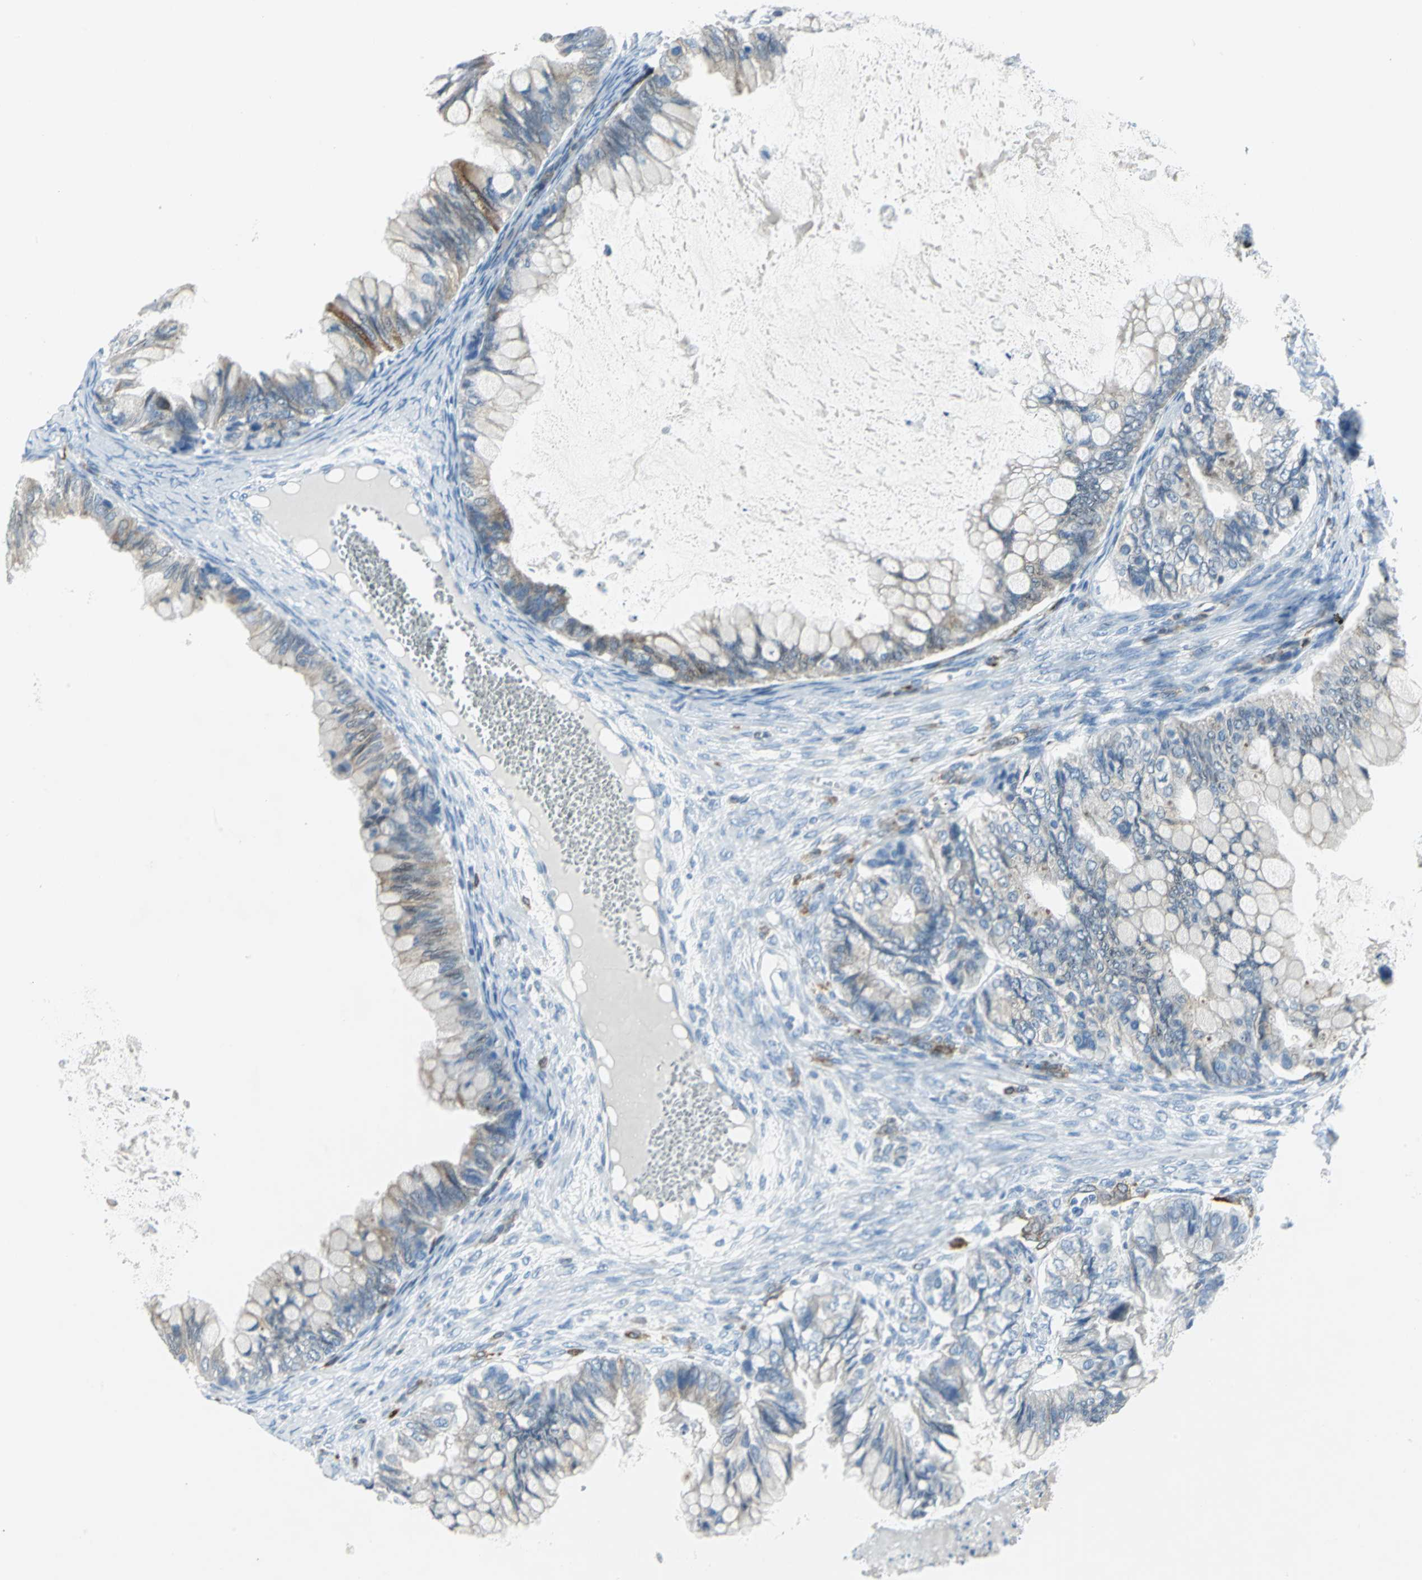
{"staining": {"intensity": "weak", "quantity": "25%-75%", "location": "cytoplasmic/membranous"}, "tissue": "ovarian cancer", "cell_type": "Tumor cells", "image_type": "cancer", "snomed": [{"axis": "morphology", "description": "Cystadenocarcinoma, mucinous, NOS"}, {"axis": "topography", "description": "Ovary"}], "caption": "Immunohistochemistry (IHC) image of ovarian mucinous cystadenocarcinoma stained for a protein (brown), which shows low levels of weak cytoplasmic/membranous expression in about 25%-75% of tumor cells.", "gene": "CYB5A", "patient": {"sex": "female", "age": 80}}